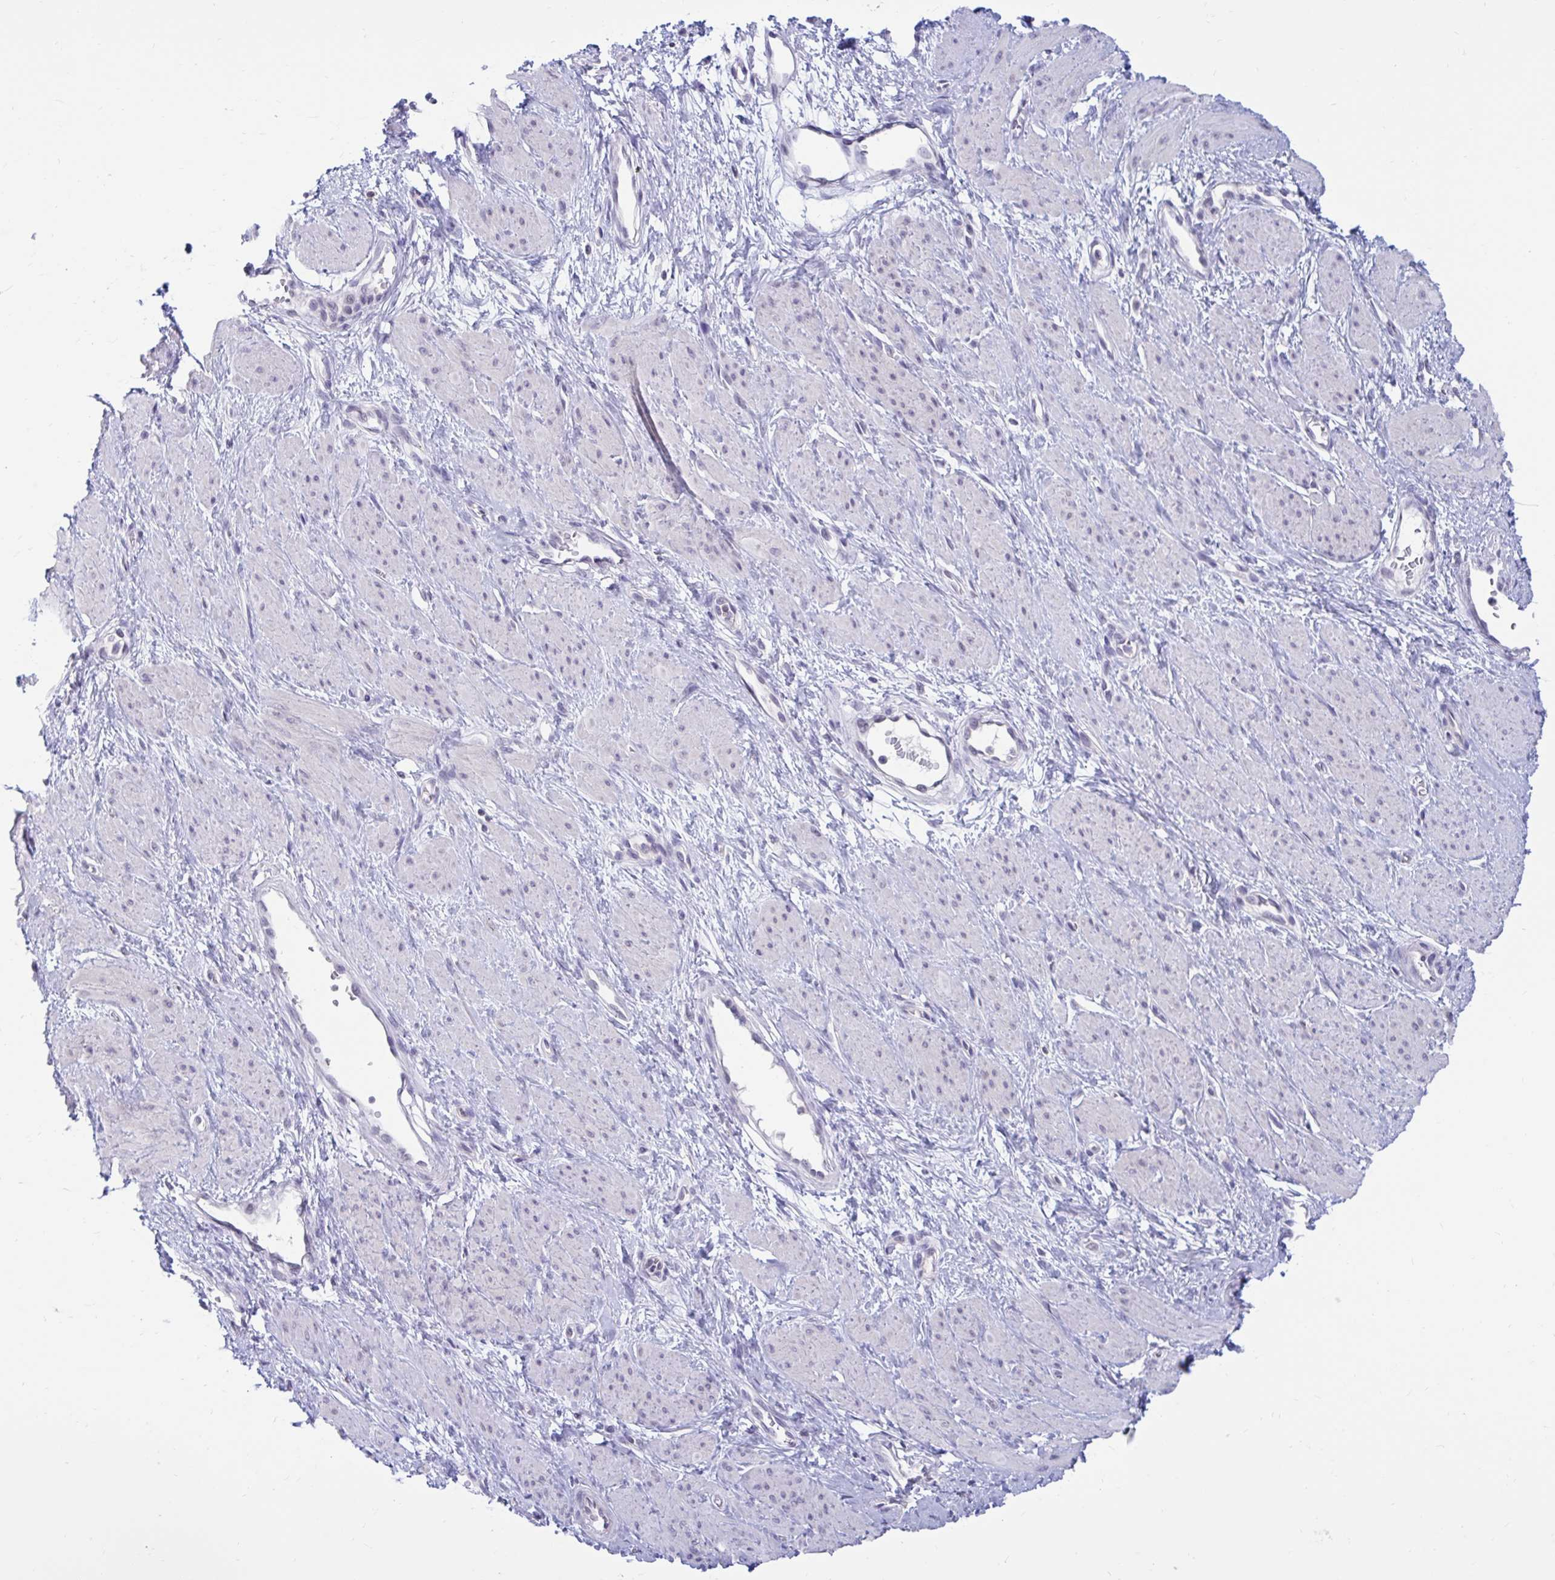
{"staining": {"intensity": "negative", "quantity": "none", "location": "none"}, "tissue": "smooth muscle", "cell_type": "Smooth muscle cells", "image_type": "normal", "snomed": [{"axis": "morphology", "description": "Normal tissue, NOS"}, {"axis": "topography", "description": "Smooth muscle"}, {"axis": "topography", "description": "Uterus"}], "caption": "This is an IHC image of unremarkable smooth muscle. There is no expression in smooth muscle cells.", "gene": "ARPP19", "patient": {"sex": "female", "age": 39}}